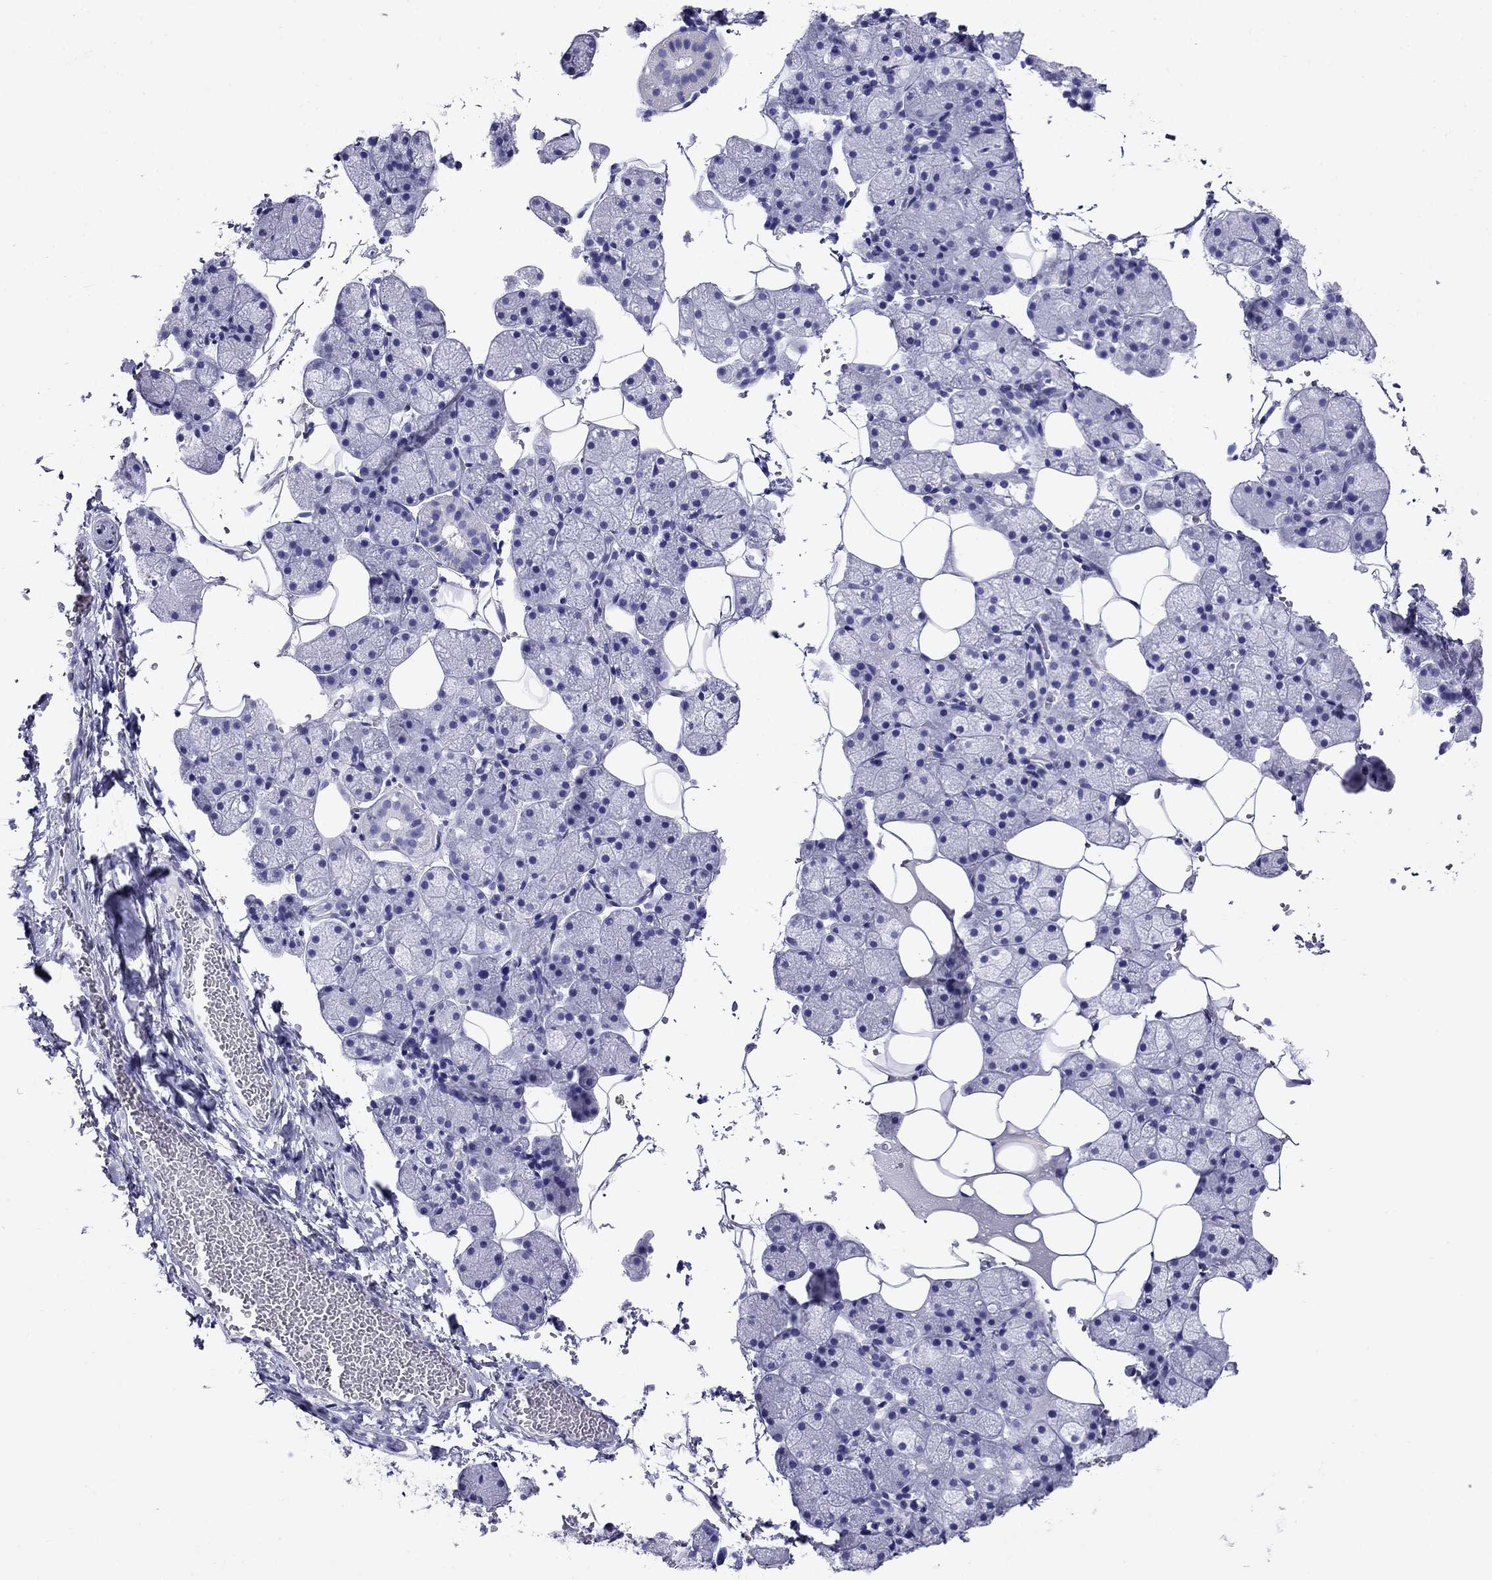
{"staining": {"intensity": "negative", "quantity": "none", "location": "none"}, "tissue": "salivary gland", "cell_type": "Glandular cells", "image_type": "normal", "snomed": [{"axis": "morphology", "description": "Normal tissue, NOS"}, {"axis": "topography", "description": "Salivary gland"}], "caption": "Protein analysis of benign salivary gland shows no significant expression in glandular cells. (Stains: DAB immunohistochemistry with hematoxylin counter stain, Microscopy: brightfield microscopy at high magnification).", "gene": "MC5R", "patient": {"sex": "male", "age": 38}}